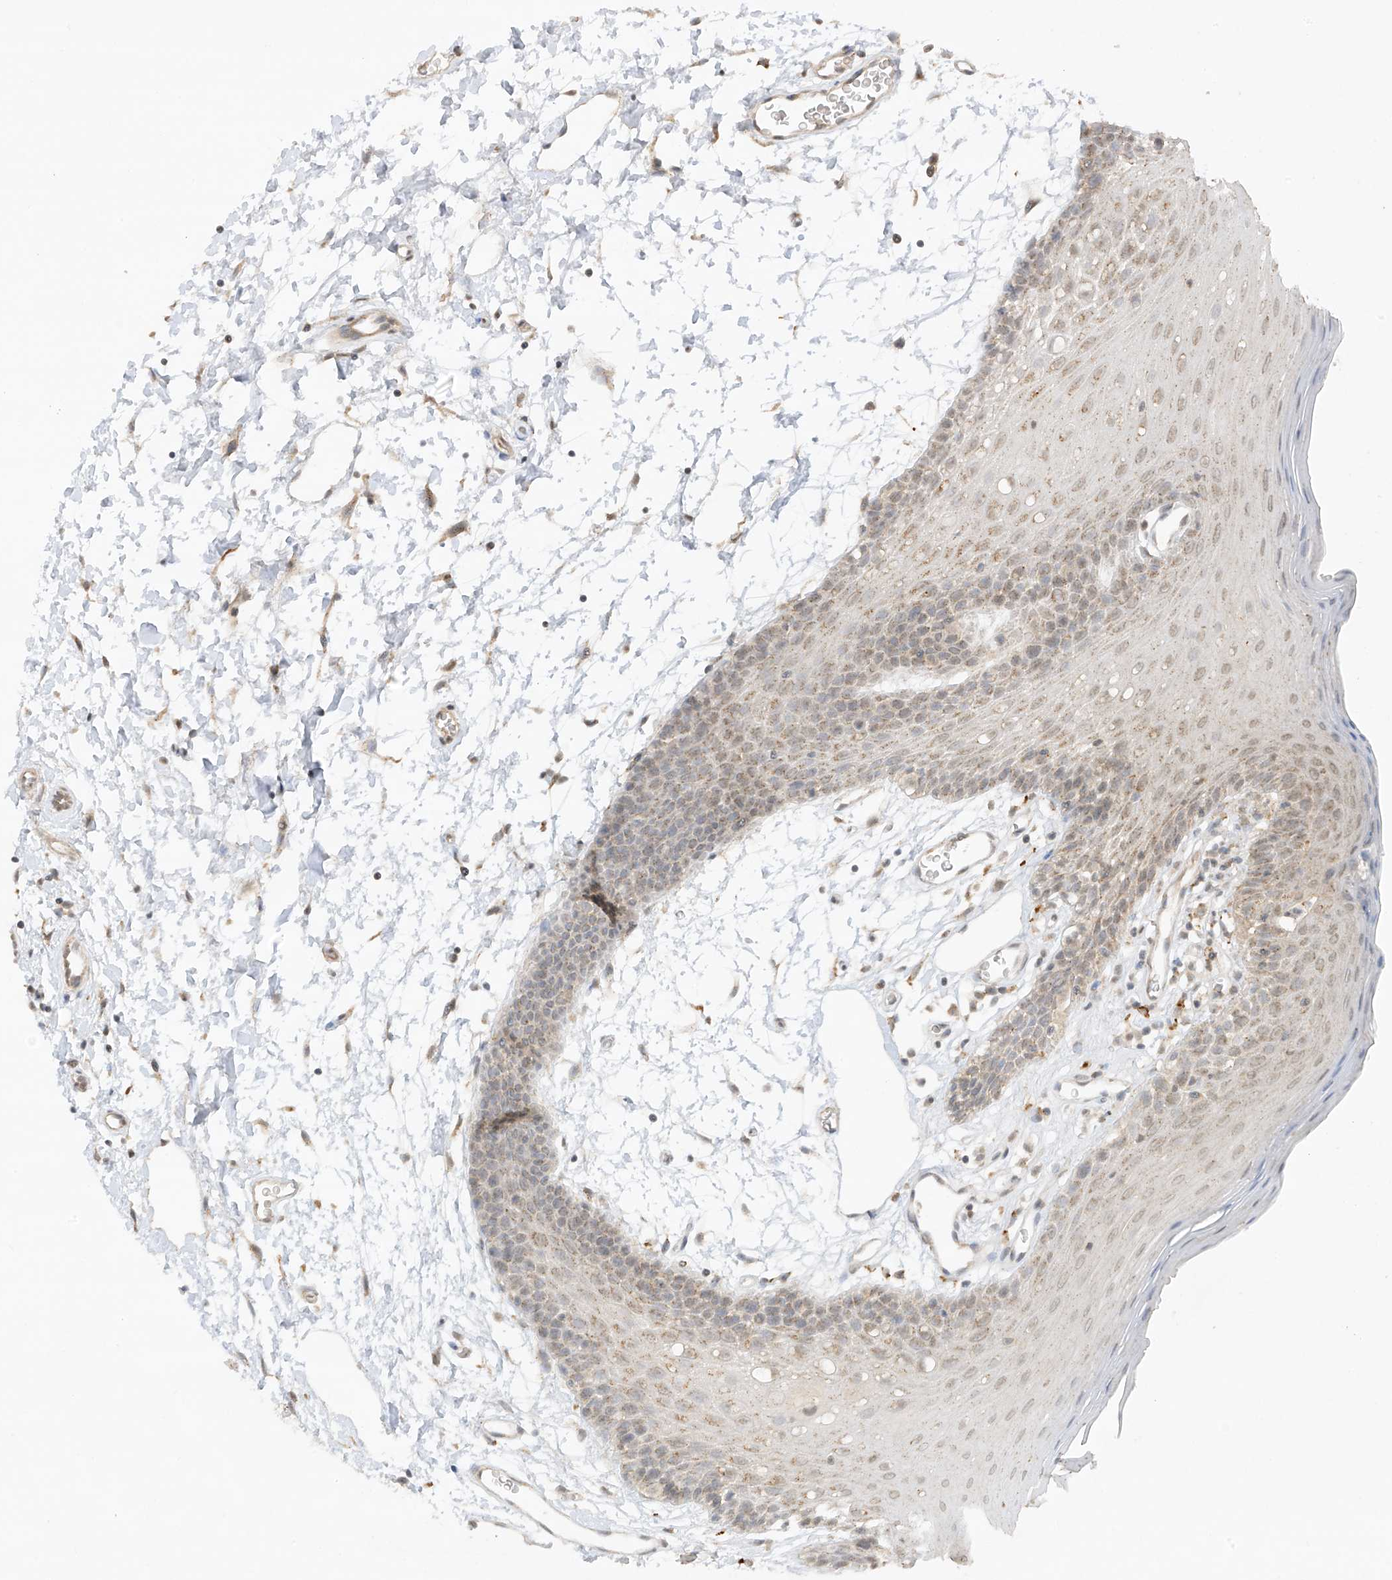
{"staining": {"intensity": "moderate", "quantity": "<25%", "location": "cytoplasmic/membranous,nuclear"}, "tissue": "oral mucosa", "cell_type": "Squamous epithelial cells", "image_type": "normal", "snomed": [{"axis": "morphology", "description": "Normal tissue, NOS"}, {"axis": "topography", "description": "Skeletal muscle"}, {"axis": "topography", "description": "Oral tissue"}, {"axis": "topography", "description": "Salivary gland"}, {"axis": "topography", "description": "Peripheral nerve tissue"}], "caption": "About <25% of squamous epithelial cells in normal oral mucosa exhibit moderate cytoplasmic/membranous,nuclear protein positivity as visualized by brown immunohistochemical staining.", "gene": "N4BP3", "patient": {"sex": "male", "age": 54}}